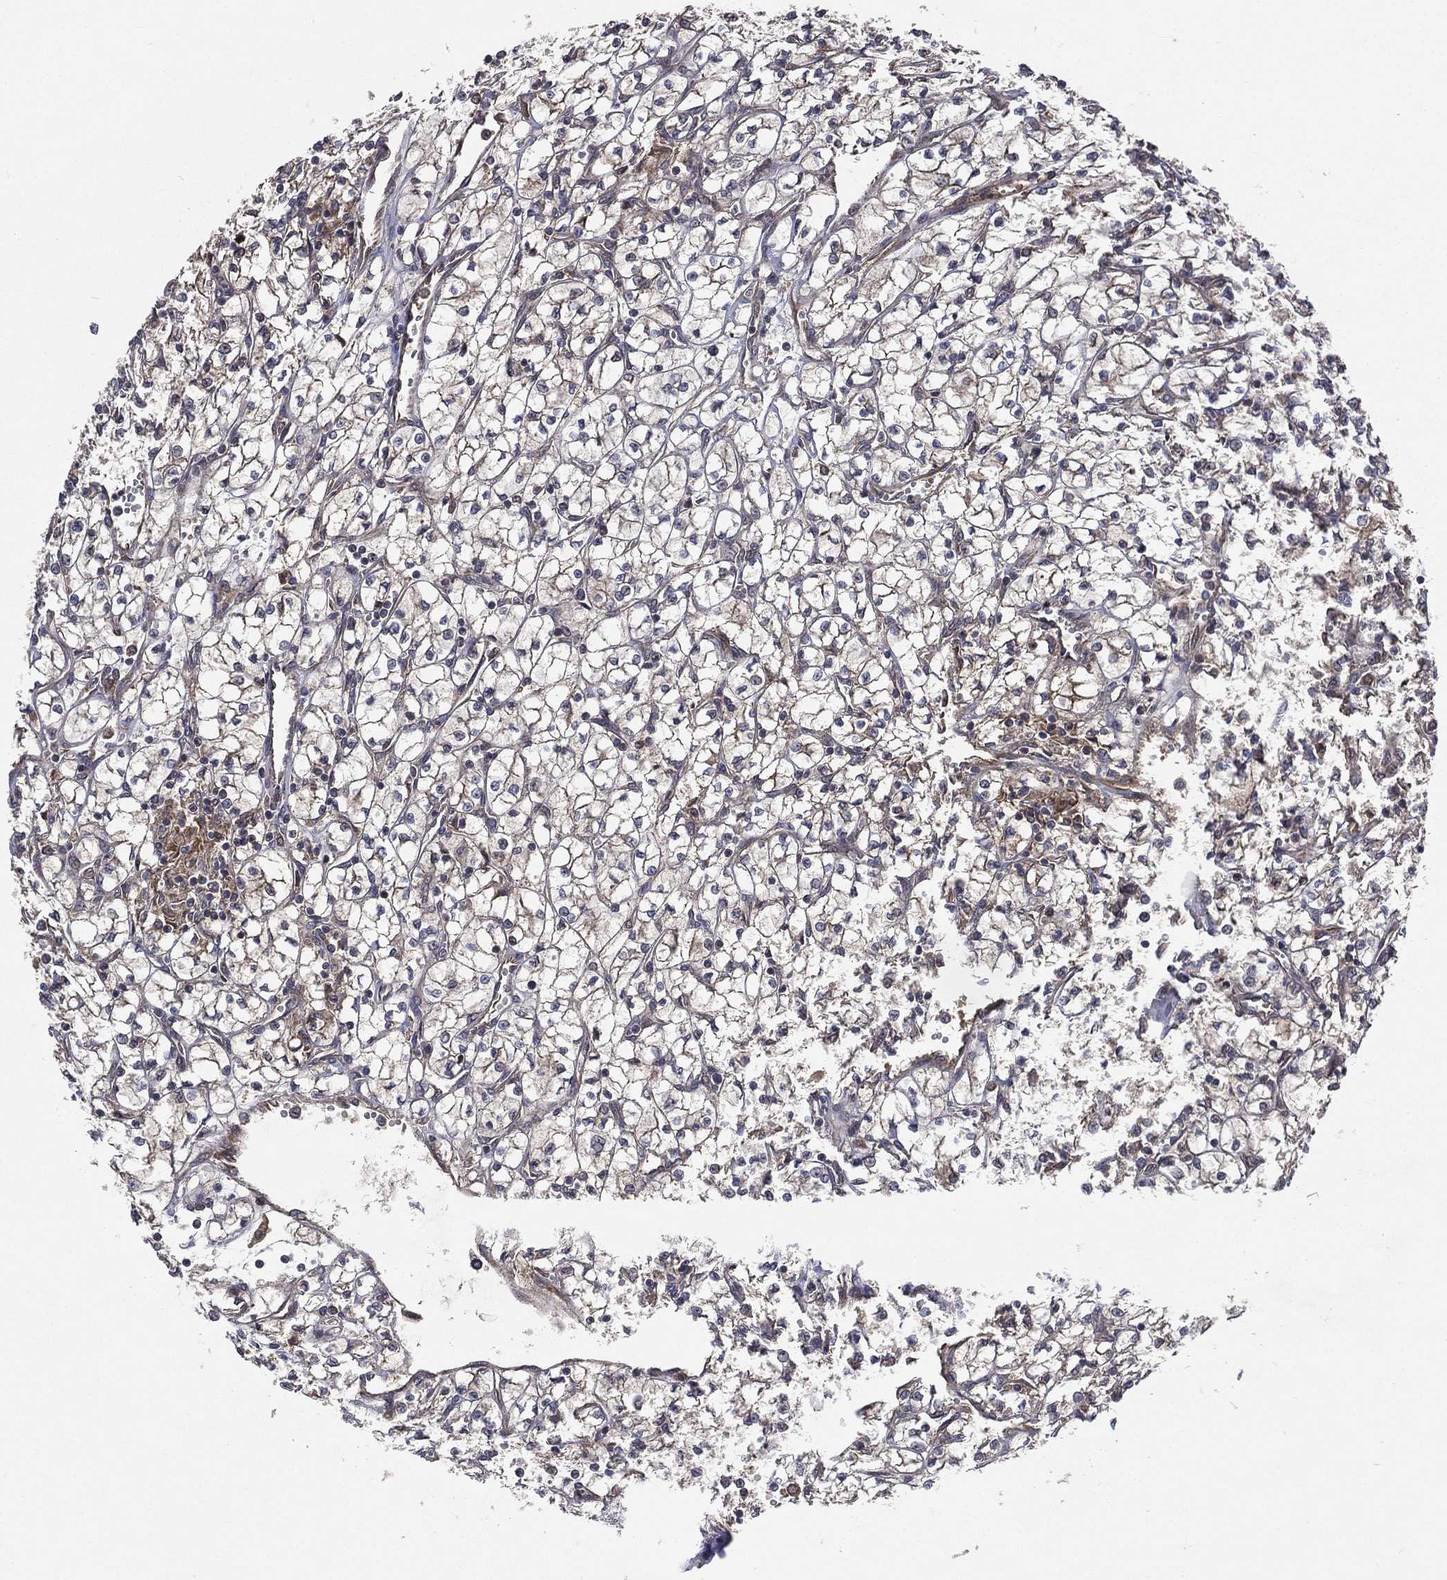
{"staining": {"intensity": "moderate", "quantity": "<25%", "location": "cytoplasmic/membranous"}, "tissue": "renal cancer", "cell_type": "Tumor cells", "image_type": "cancer", "snomed": [{"axis": "morphology", "description": "Adenocarcinoma, NOS"}, {"axis": "topography", "description": "Kidney"}], "caption": "Brown immunohistochemical staining in human adenocarcinoma (renal) exhibits moderate cytoplasmic/membranous staining in approximately <25% of tumor cells.", "gene": "RAB11FIP4", "patient": {"sex": "female", "age": 64}}